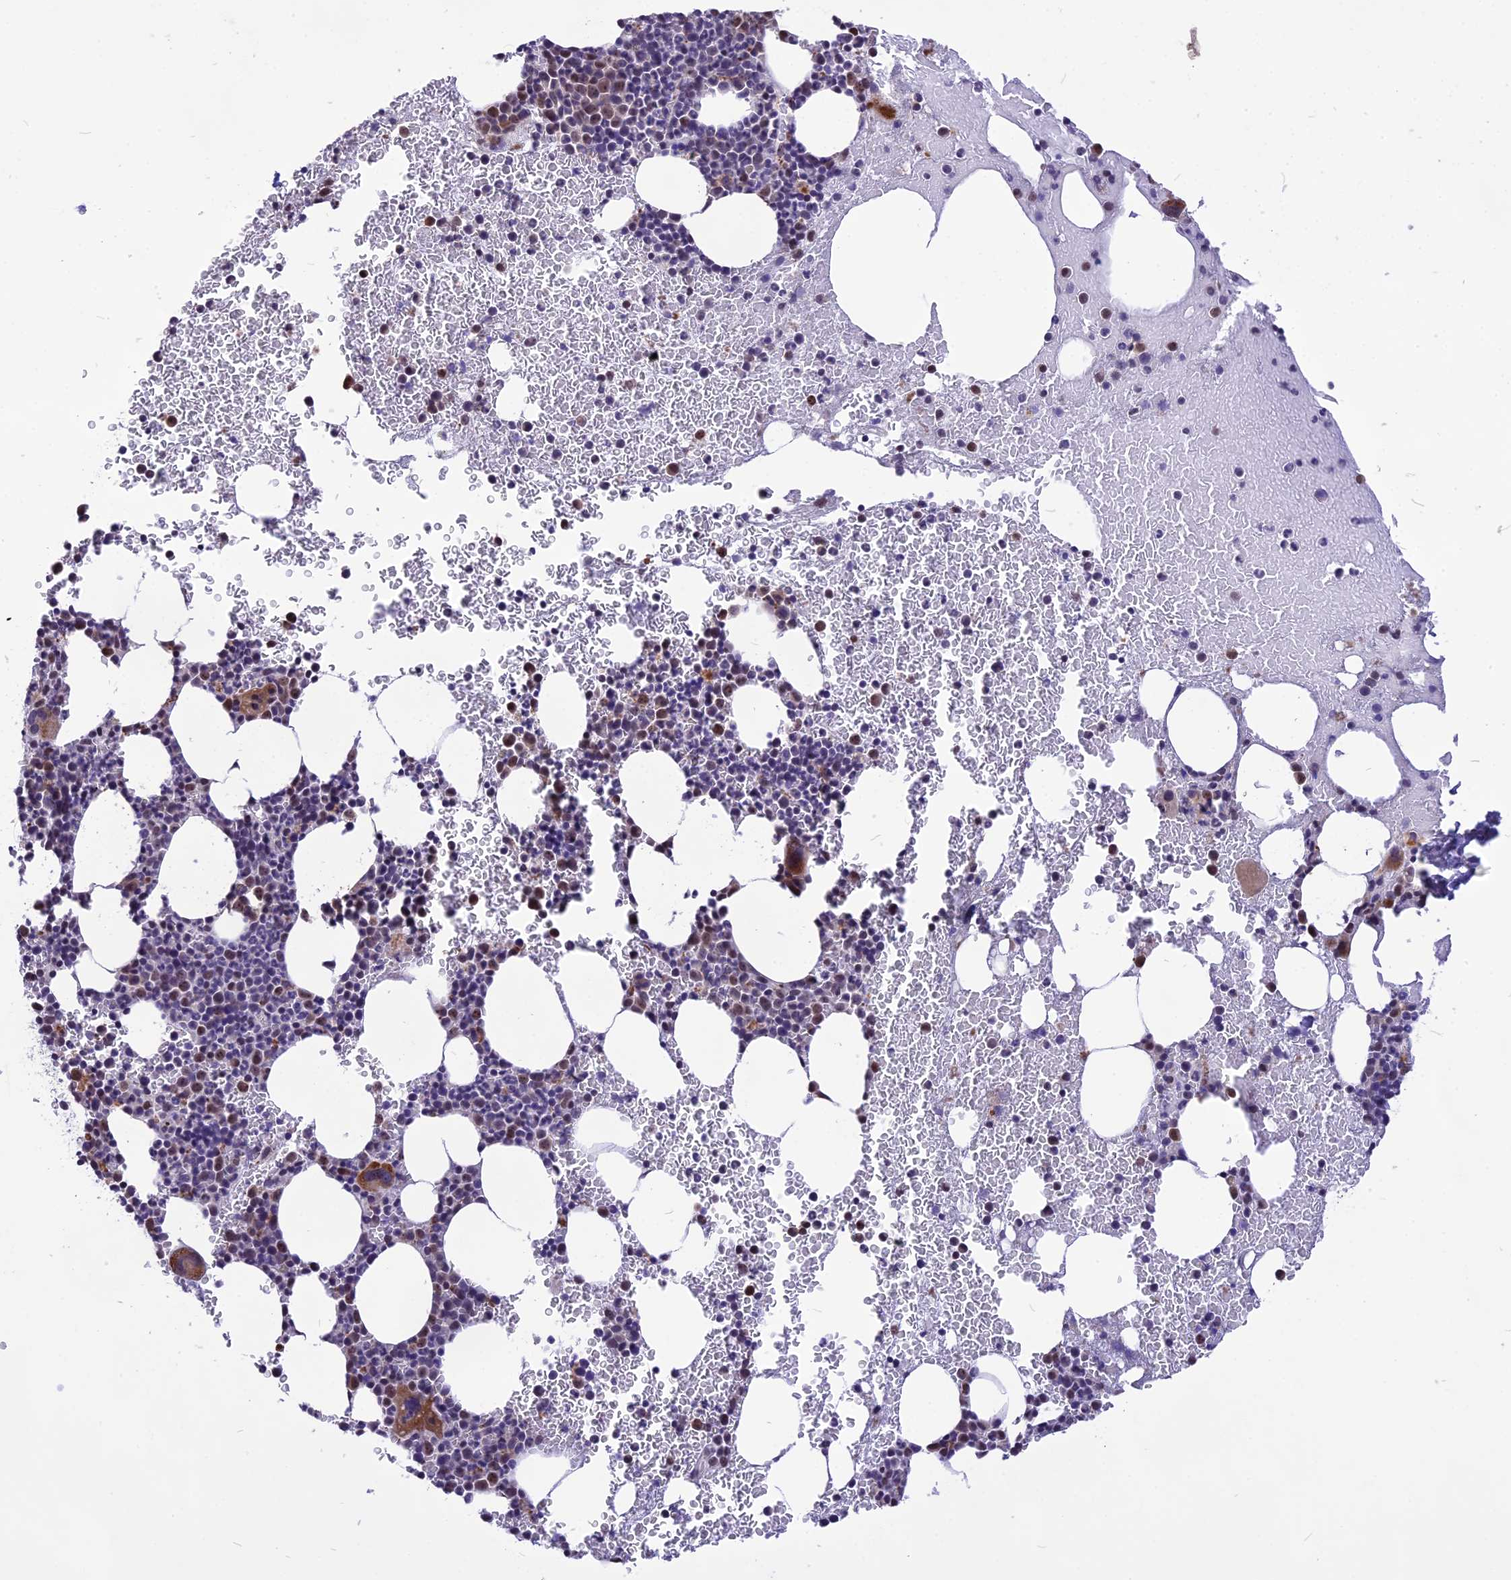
{"staining": {"intensity": "moderate", "quantity": "<25%", "location": "cytoplasmic/membranous"}, "tissue": "bone marrow", "cell_type": "Hematopoietic cells", "image_type": "normal", "snomed": [{"axis": "morphology", "description": "Normal tissue, NOS"}, {"axis": "topography", "description": "Bone marrow"}], "caption": "Immunohistochemistry (IHC) of unremarkable bone marrow displays low levels of moderate cytoplasmic/membranous staining in approximately <25% of hematopoietic cells.", "gene": "CMSS1", "patient": {"sex": "female", "age": 83}}